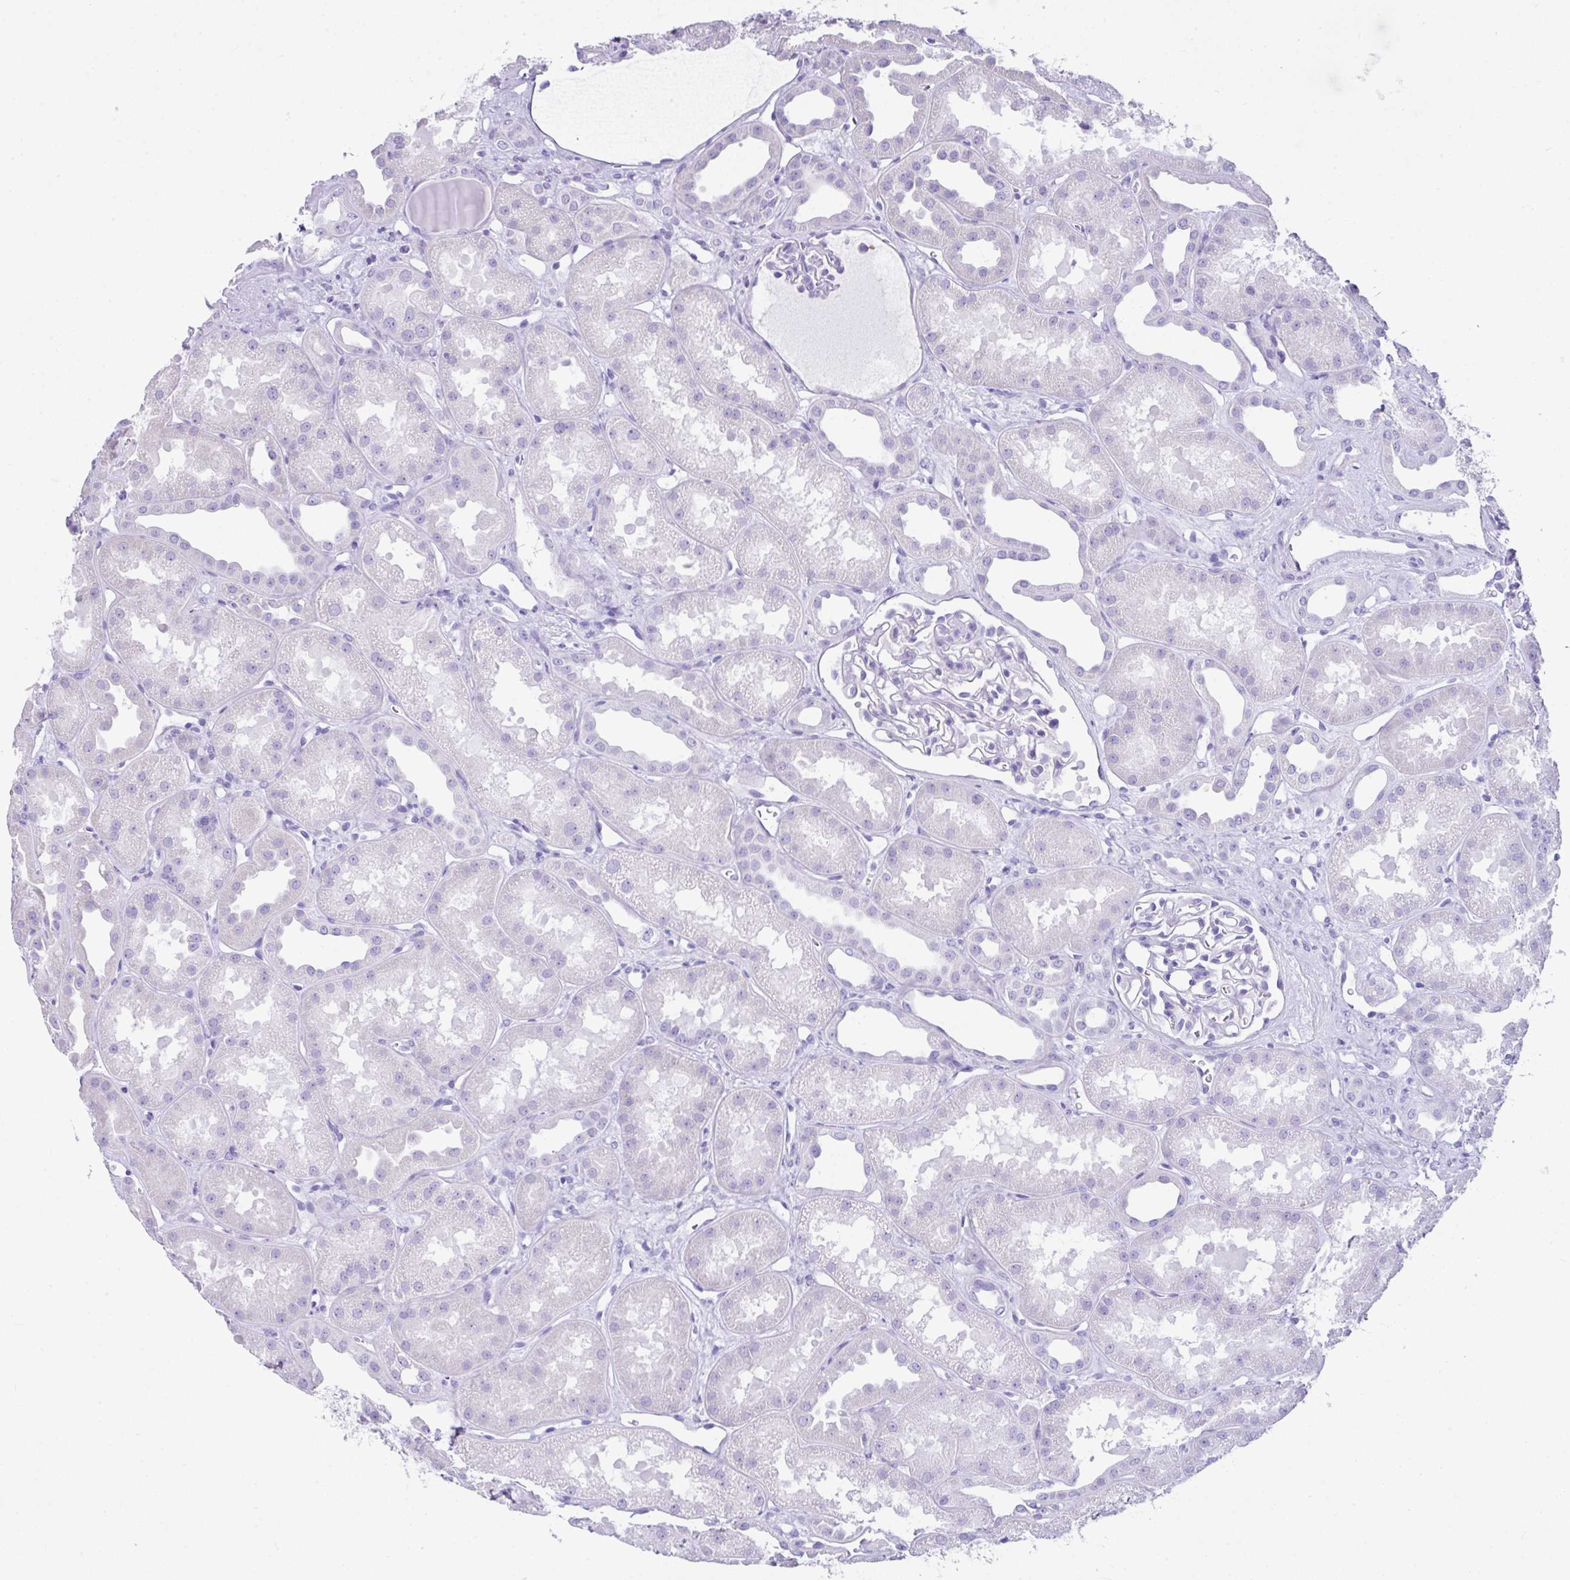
{"staining": {"intensity": "negative", "quantity": "none", "location": "none"}, "tissue": "kidney", "cell_type": "Cells in glomeruli", "image_type": "normal", "snomed": [{"axis": "morphology", "description": "Normal tissue, NOS"}, {"axis": "topography", "description": "Kidney"}], "caption": "Immunohistochemistry (IHC) image of normal kidney: human kidney stained with DAB (3,3'-diaminobenzidine) exhibits no significant protein positivity in cells in glomeruli. The staining is performed using DAB (3,3'-diaminobenzidine) brown chromogen with nuclei counter-stained in using hematoxylin.", "gene": "LGALS4", "patient": {"sex": "male", "age": 61}}